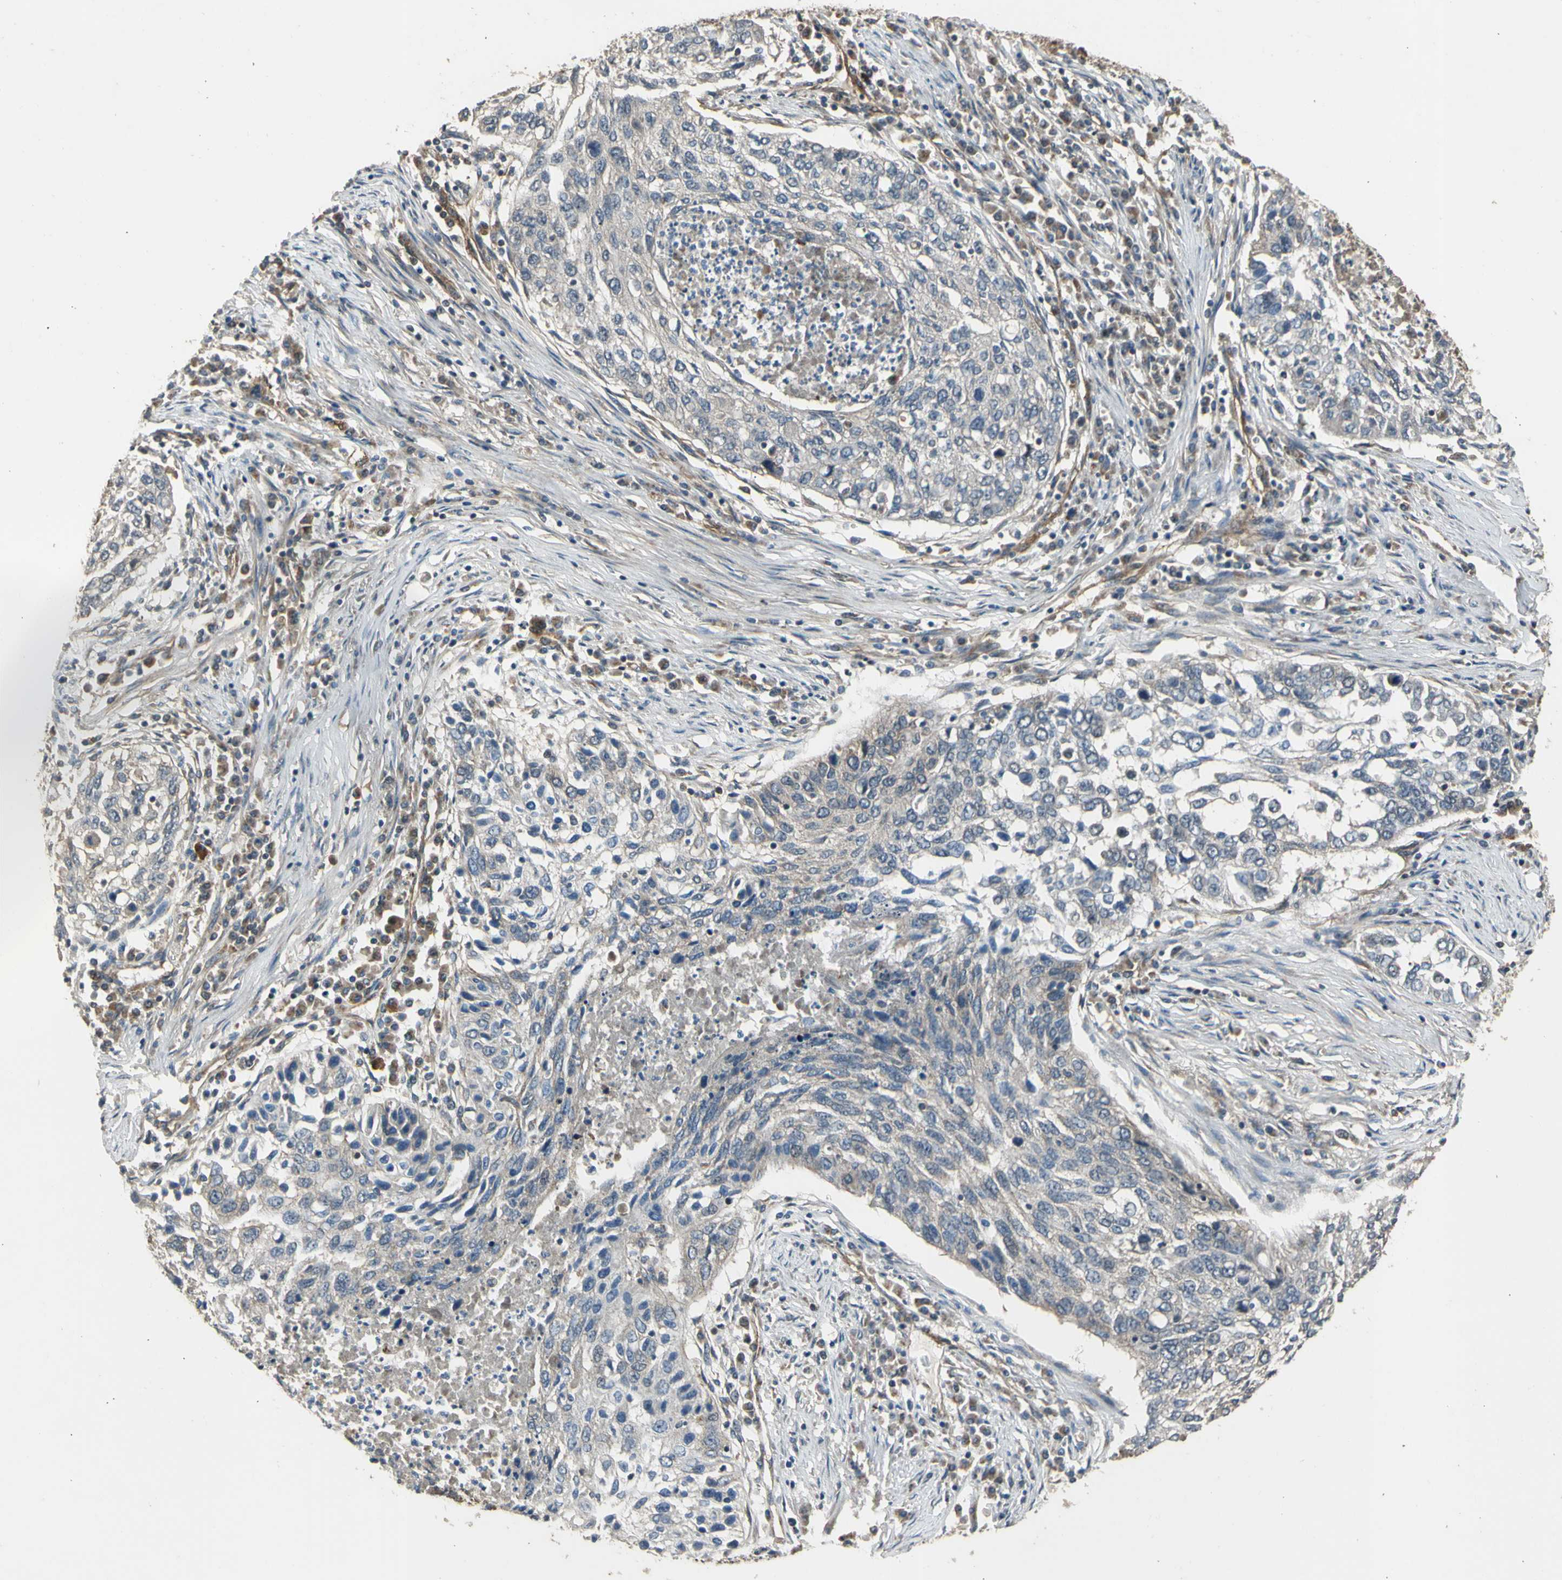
{"staining": {"intensity": "negative", "quantity": "none", "location": "none"}, "tissue": "lung cancer", "cell_type": "Tumor cells", "image_type": "cancer", "snomed": [{"axis": "morphology", "description": "Squamous cell carcinoma, NOS"}, {"axis": "topography", "description": "Lung"}], "caption": "DAB (3,3'-diaminobenzidine) immunohistochemical staining of human lung squamous cell carcinoma reveals no significant positivity in tumor cells.", "gene": "EFNB2", "patient": {"sex": "female", "age": 63}}